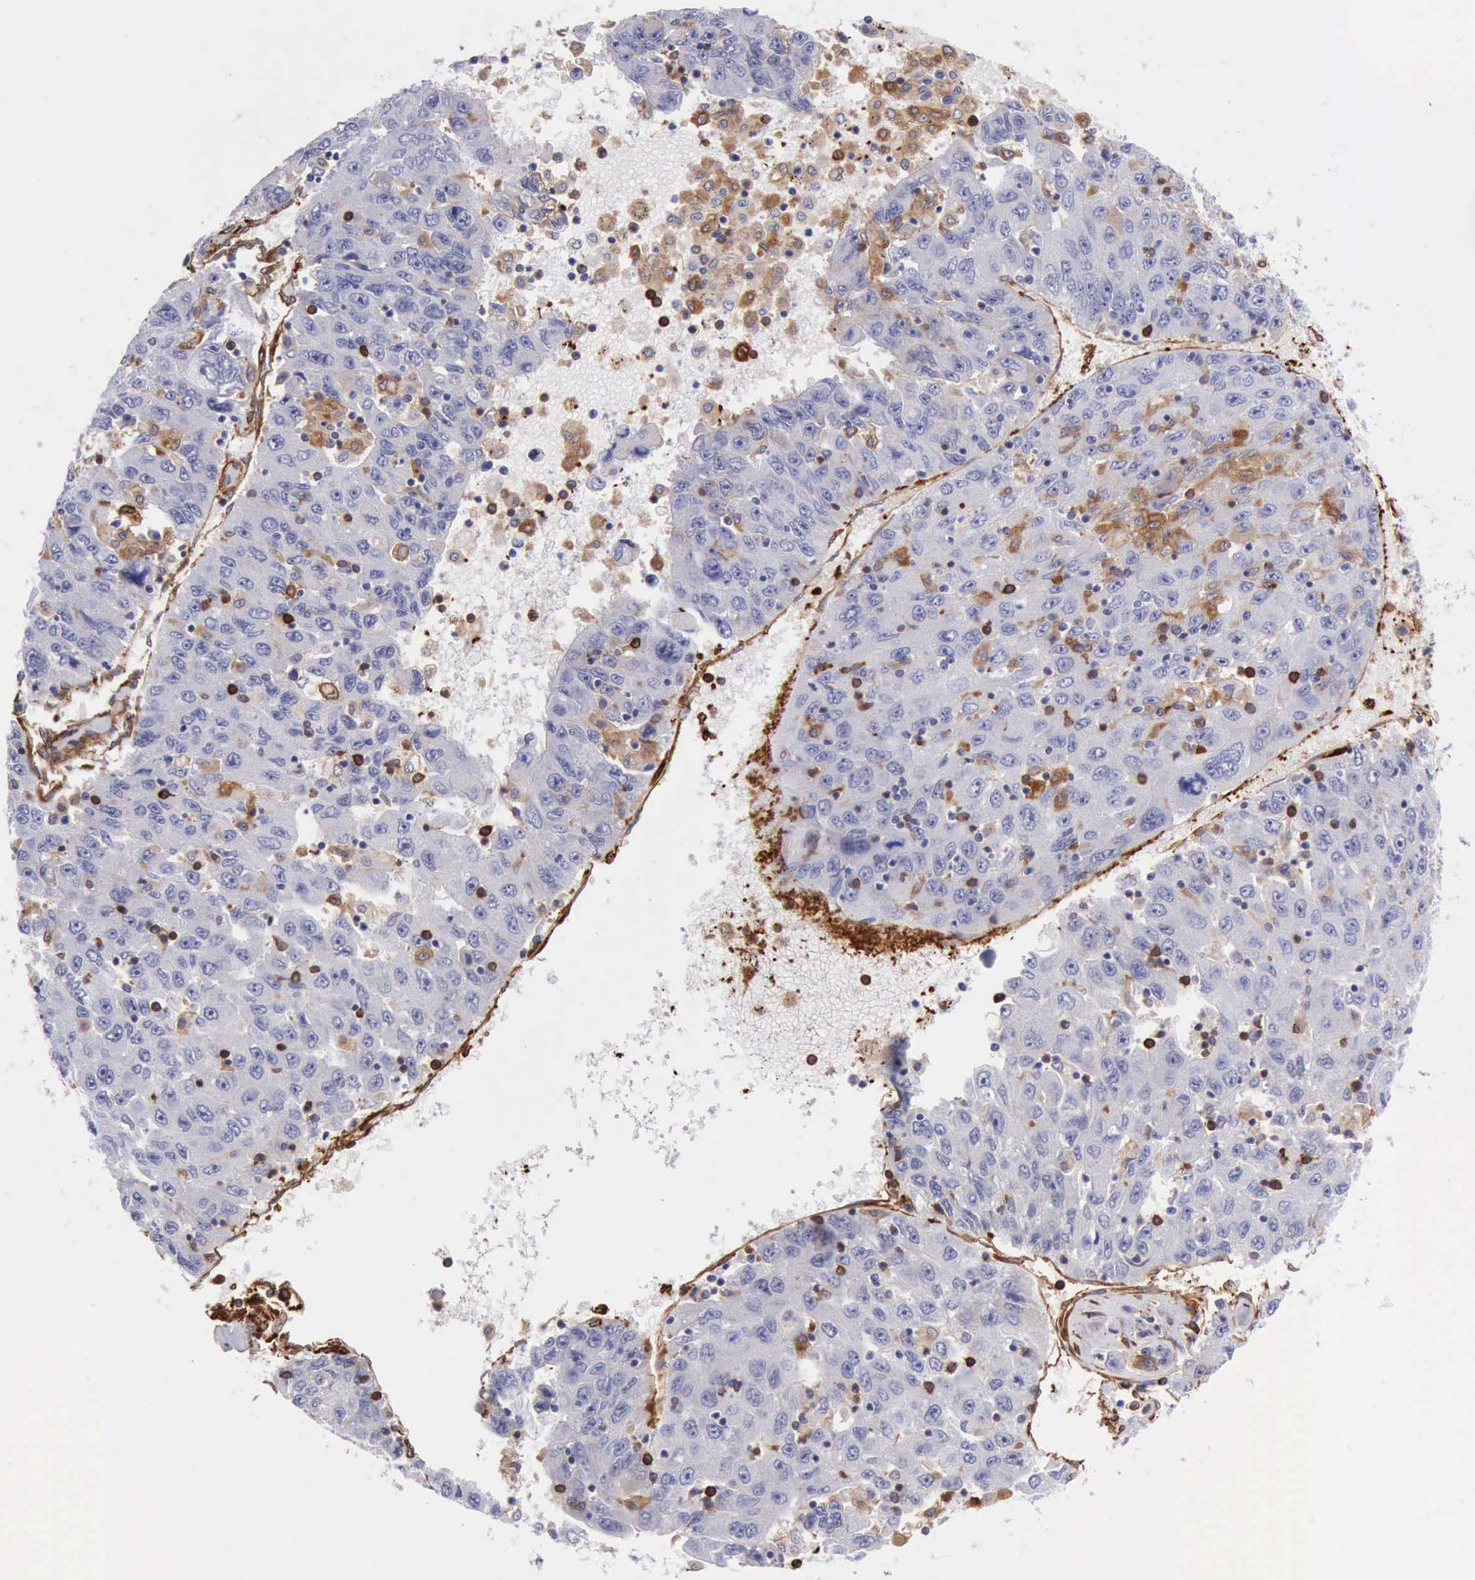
{"staining": {"intensity": "negative", "quantity": "none", "location": "none"}, "tissue": "liver cancer", "cell_type": "Tumor cells", "image_type": "cancer", "snomed": [{"axis": "morphology", "description": "Carcinoma, Hepatocellular, NOS"}, {"axis": "topography", "description": "Liver"}], "caption": "Tumor cells show no significant staining in liver cancer (hepatocellular carcinoma). The staining is performed using DAB (3,3'-diaminobenzidine) brown chromogen with nuclei counter-stained in using hematoxylin.", "gene": "FLNA", "patient": {"sex": "male", "age": 49}}